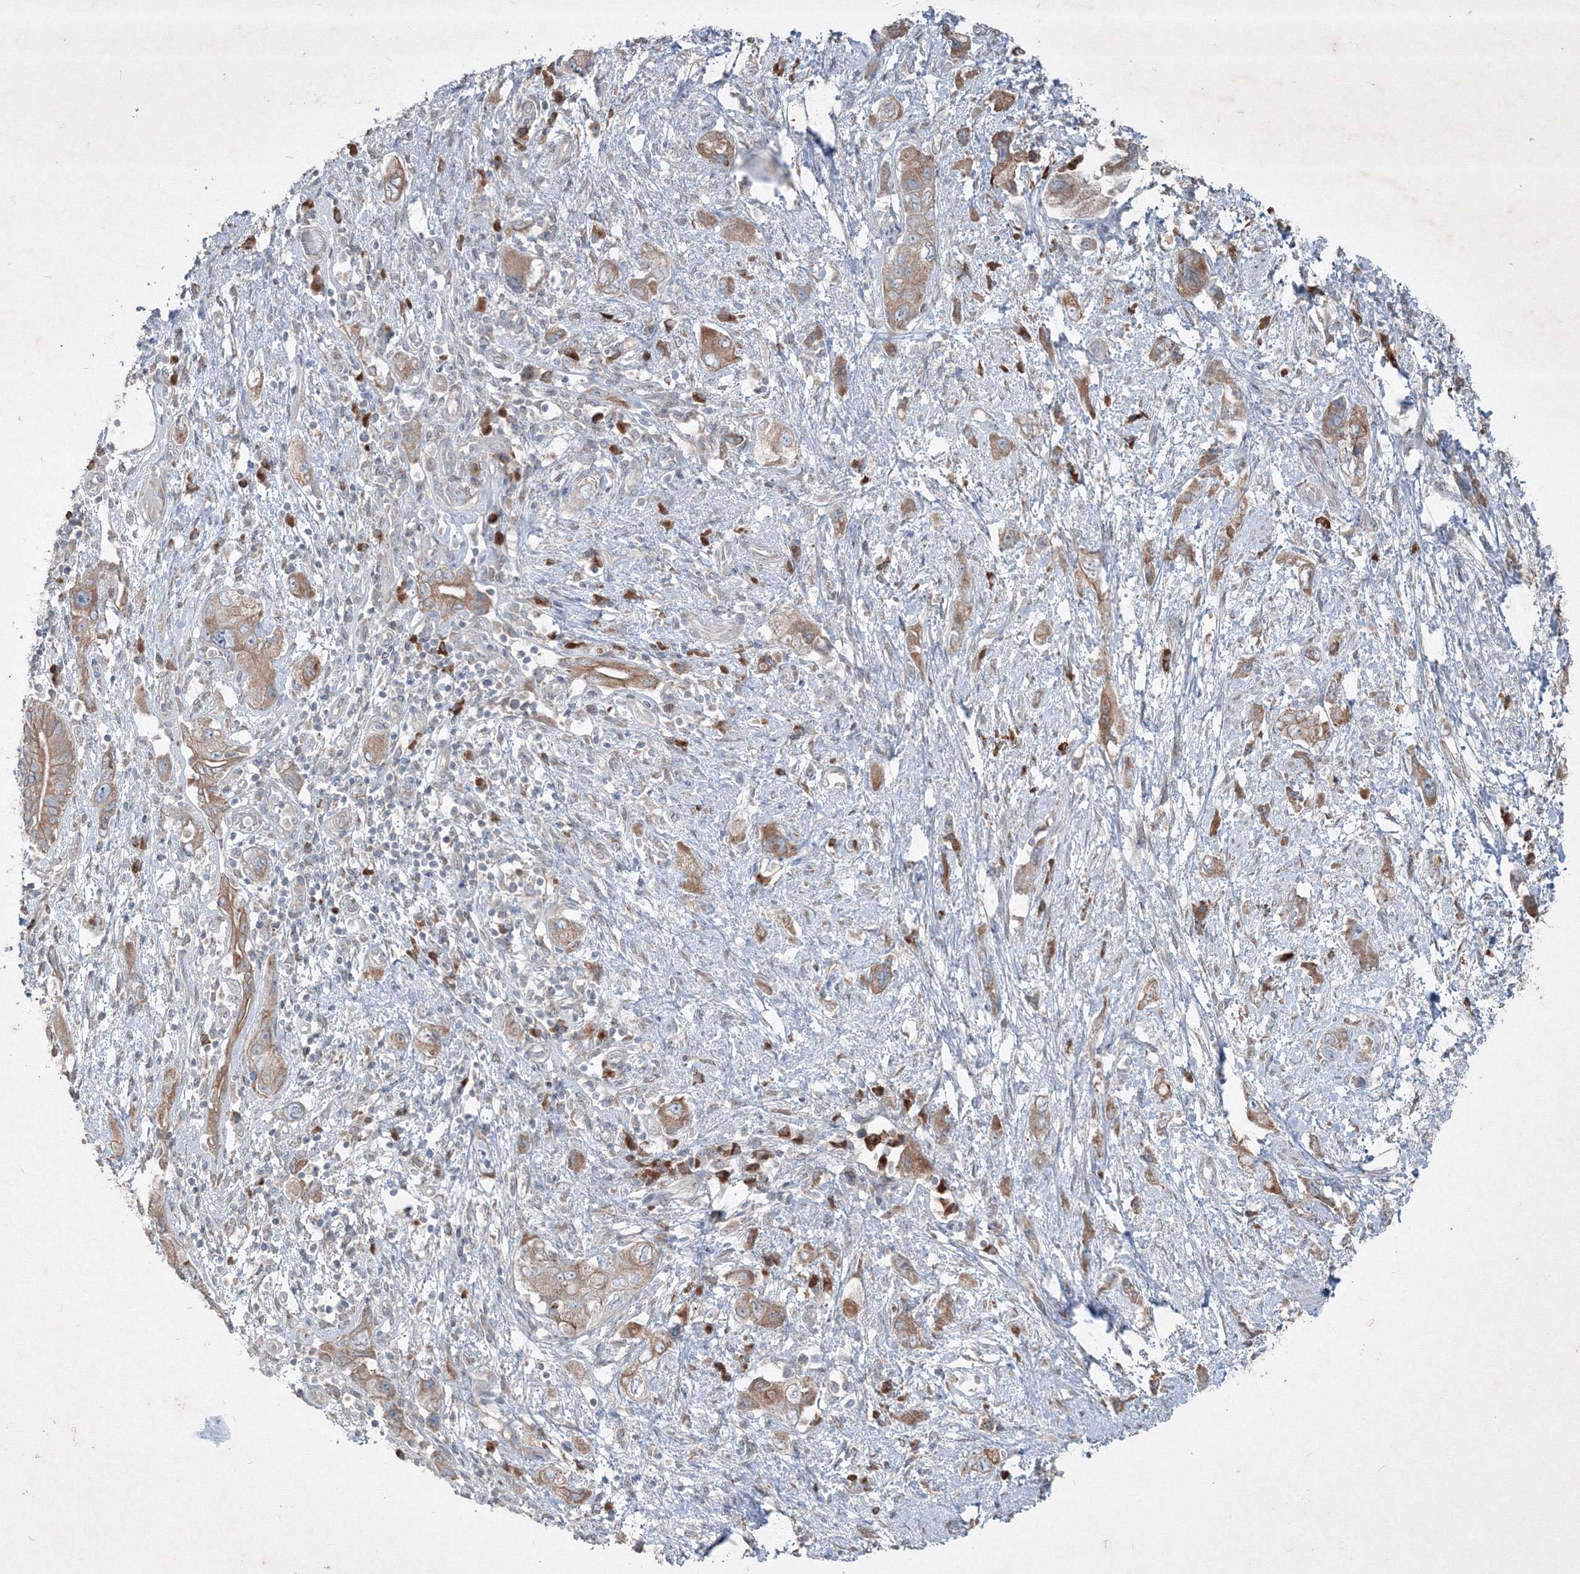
{"staining": {"intensity": "moderate", "quantity": ">75%", "location": "cytoplasmic/membranous"}, "tissue": "pancreatic cancer", "cell_type": "Tumor cells", "image_type": "cancer", "snomed": [{"axis": "morphology", "description": "Adenocarcinoma, NOS"}, {"axis": "topography", "description": "Pancreas"}], "caption": "A medium amount of moderate cytoplasmic/membranous staining is identified in about >75% of tumor cells in adenocarcinoma (pancreatic) tissue.", "gene": "IFNAR1", "patient": {"sex": "female", "age": 73}}